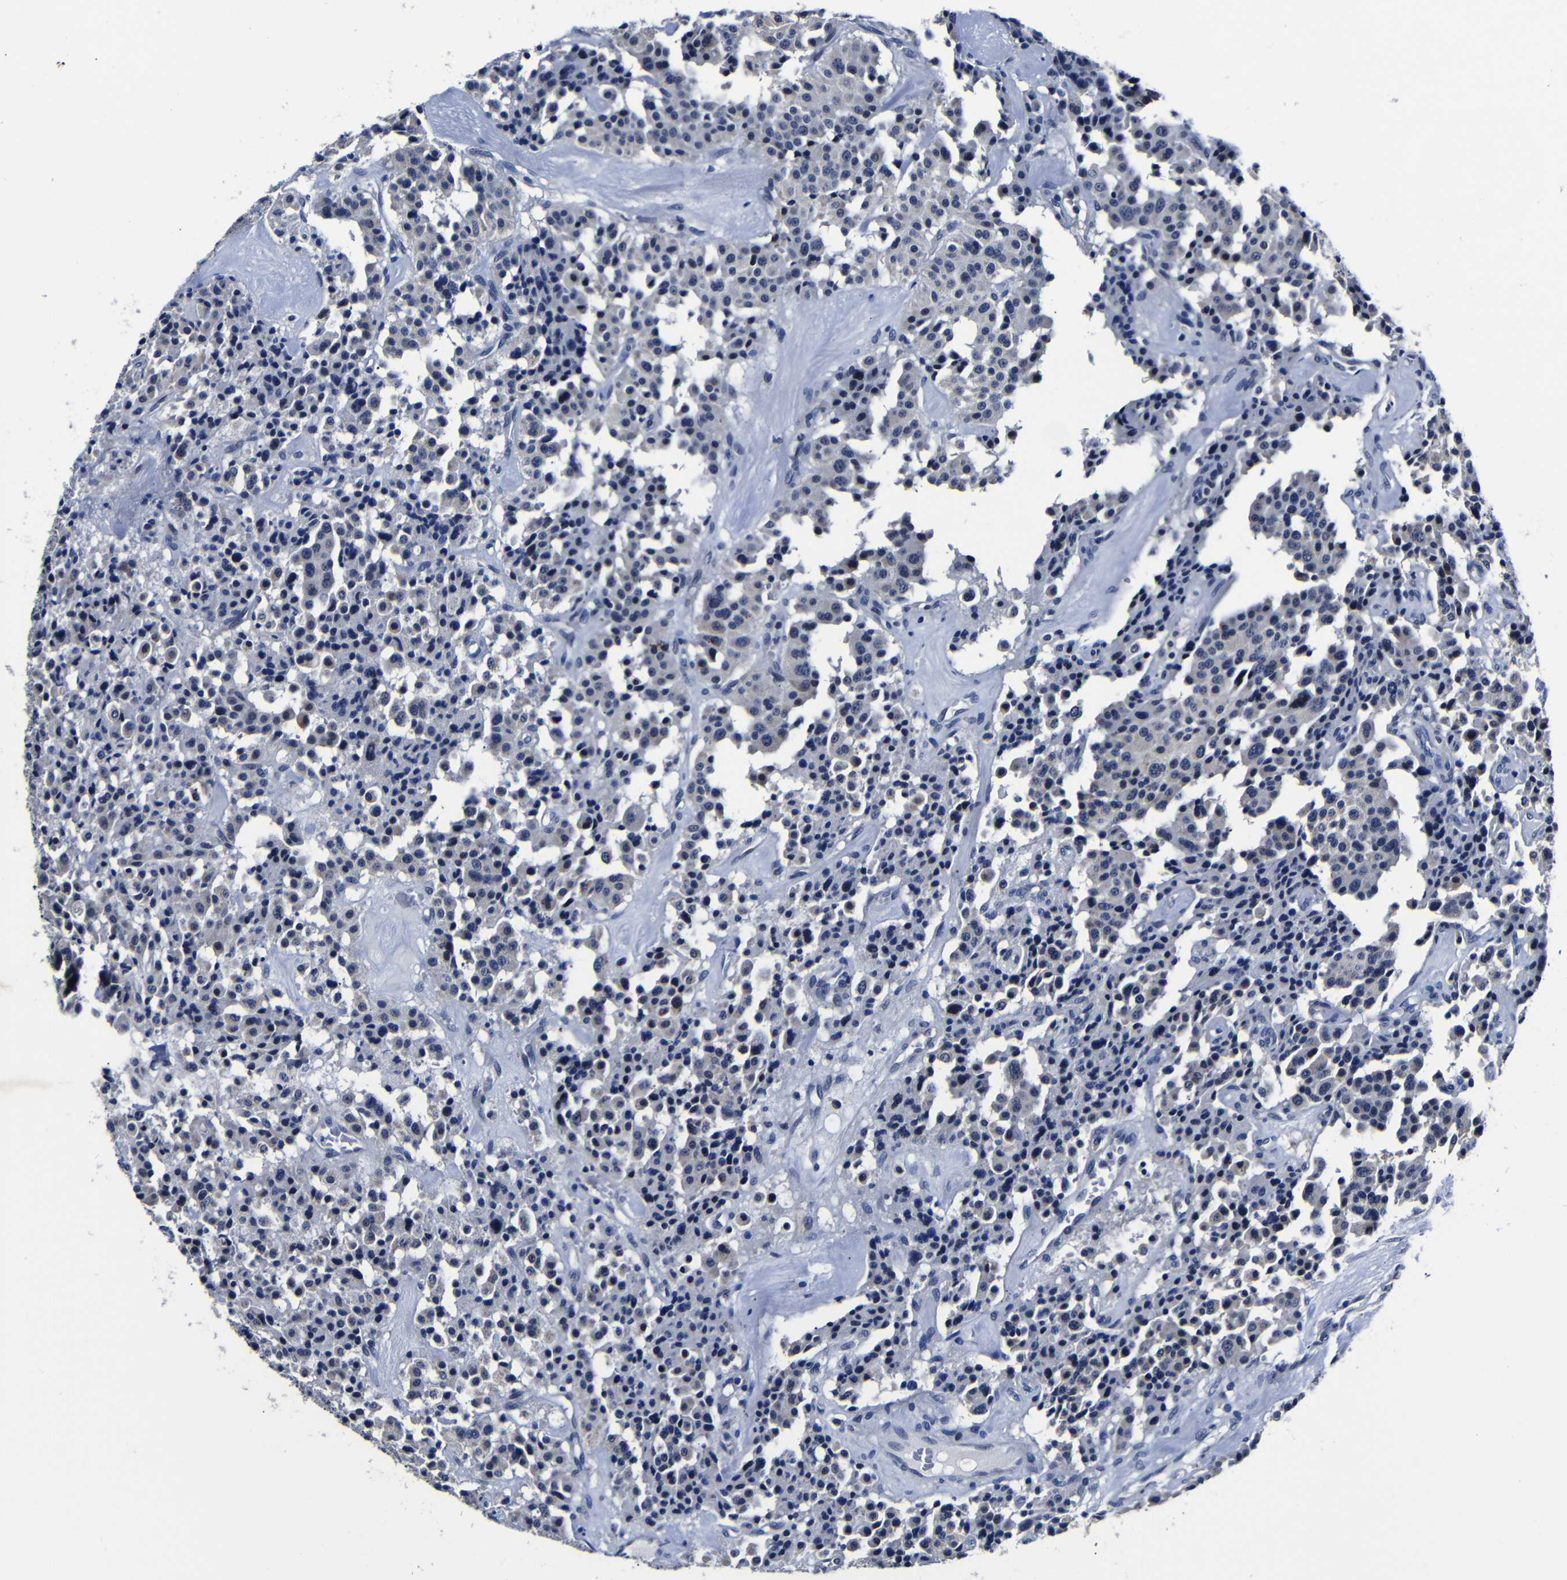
{"staining": {"intensity": "moderate", "quantity": "<25%", "location": "cytoplasmic/membranous,nuclear"}, "tissue": "carcinoid", "cell_type": "Tumor cells", "image_type": "cancer", "snomed": [{"axis": "morphology", "description": "Carcinoid, malignant, NOS"}, {"axis": "topography", "description": "Lung"}], "caption": "High-power microscopy captured an immunohistochemistry photomicrograph of carcinoid (malignant), revealing moderate cytoplasmic/membranous and nuclear expression in about <25% of tumor cells.", "gene": "DEPP1", "patient": {"sex": "male", "age": 30}}